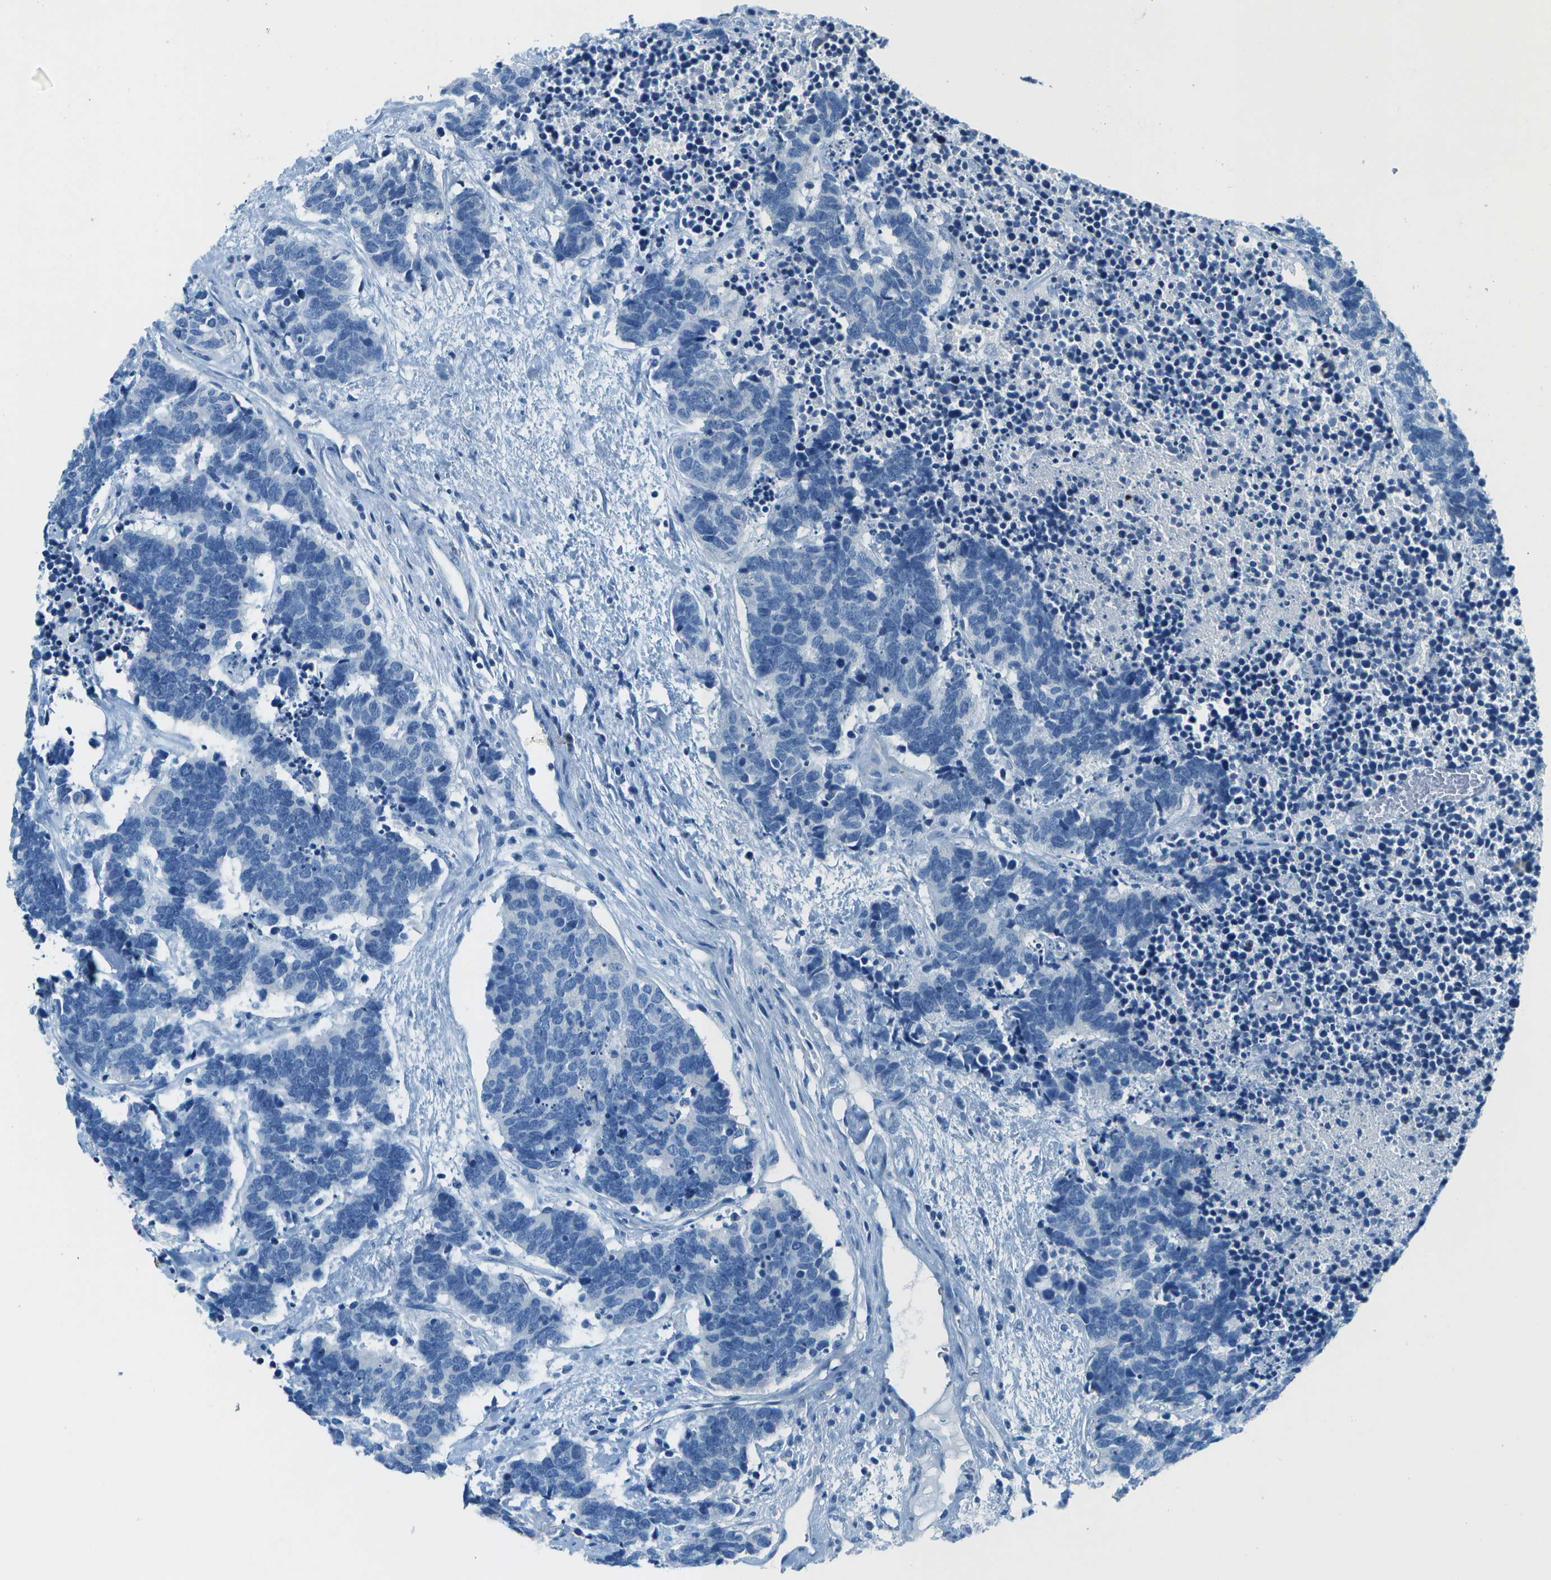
{"staining": {"intensity": "negative", "quantity": "none", "location": "none"}, "tissue": "carcinoid", "cell_type": "Tumor cells", "image_type": "cancer", "snomed": [{"axis": "morphology", "description": "Carcinoma, NOS"}, {"axis": "morphology", "description": "Carcinoid, malignant, NOS"}, {"axis": "topography", "description": "Urinary bladder"}], "caption": "This is an immunohistochemistry (IHC) image of human carcinoid (malignant). There is no staining in tumor cells.", "gene": "SLC16A10", "patient": {"sex": "male", "age": 57}}